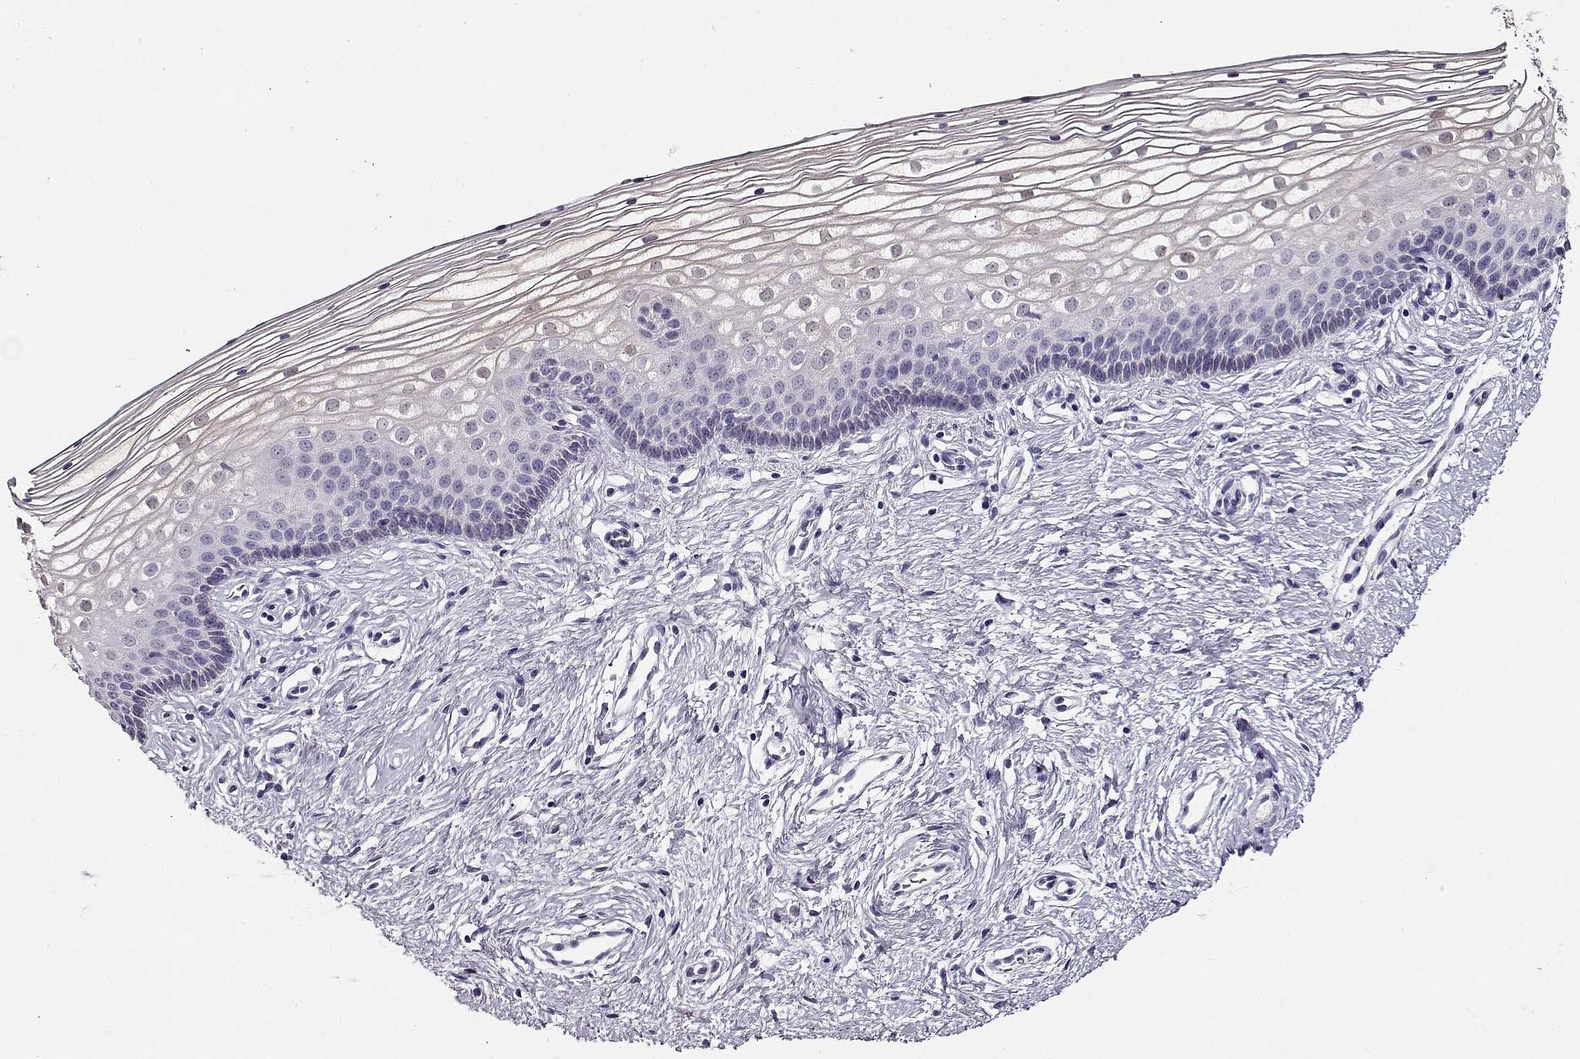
{"staining": {"intensity": "negative", "quantity": "none", "location": "none"}, "tissue": "vagina", "cell_type": "Squamous epithelial cells", "image_type": "normal", "snomed": [{"axis": "morphology", "description": "Normal tissue, NOS"}, {"axis": "topography", "description": "Vagina"}], "caption": "This micrograph is of normal vagina stained with immunohistochemistry to label a protein in brown with the nuclei are counter-stained blue. There is no expression in squamous epithelial cells. The staining was performed using DAB (3,3'-diaminobenzidine) to visualize the protein expression in brown, while the nuclei were stained in blue with hematoxylin (Magnification: 20x).", "gene": "CCR8", "patient": {"sex": "female", "age": 36}}